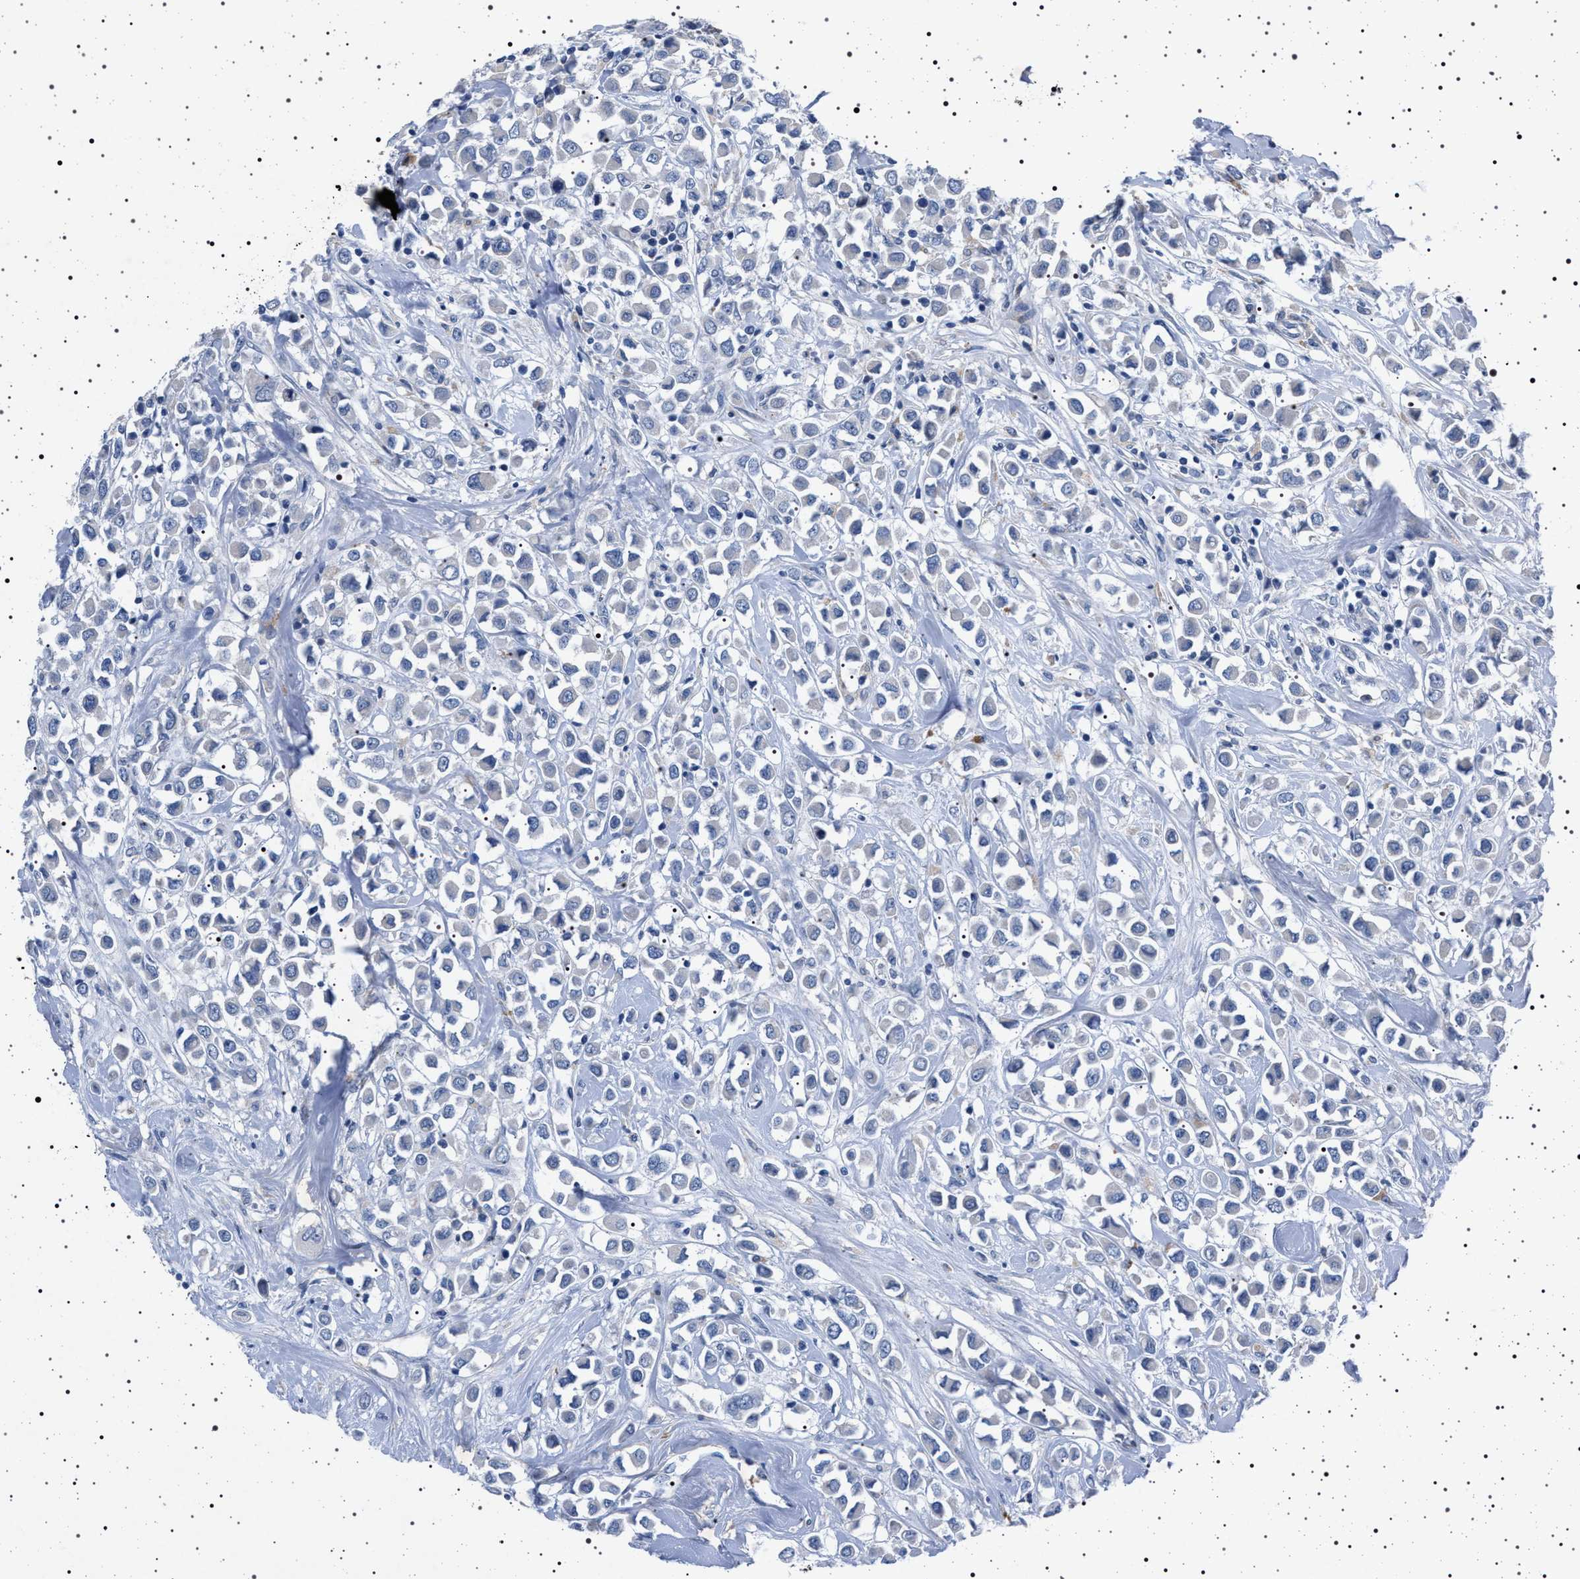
{"staining": {"intensity": "negative", "quantity": "none", "location": "none"}, "tissue": "breast cancer", "cell_type": "Tumor cells", "image_type": "cancer", "snomed": [{"axis": "morphology", "description": "Duct carcinoma"}, {"axis": "topography", "description": "Breast"}], "caption": "Tumor cells are negative for protein expression in human breast cancer (infiltrating ductal carcinoma).", "gene": "NAT9", "patient": {"sex": "female", "age": 61}}